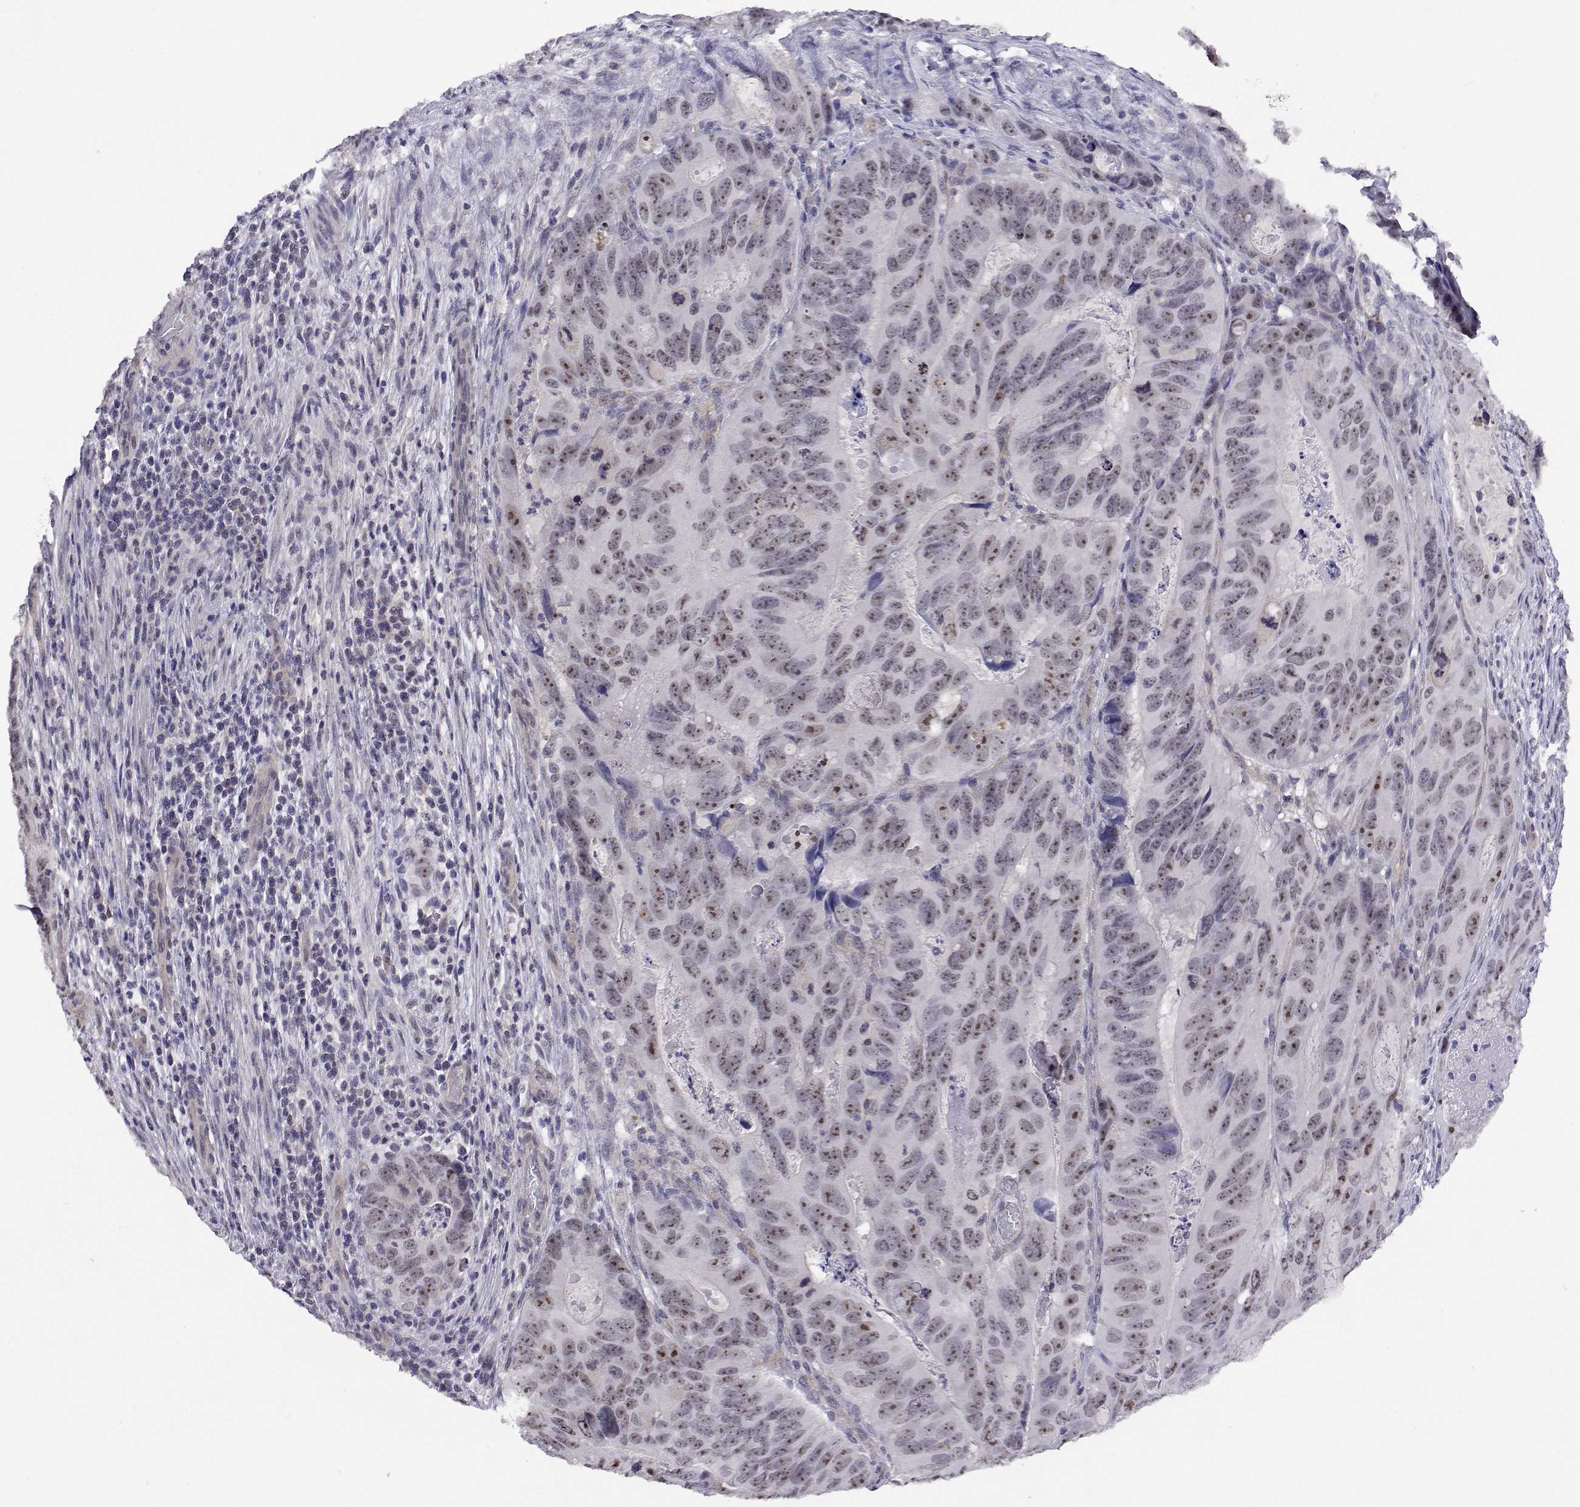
{"staining": {"intensity": "moderate", "quantity": "25%-75%", "location": "nuclear"}, "tissue": "colorectal cancer", "cell_type": "Tumor cells", "image_type": "cancer", "snomed": [{"axis": "morphology", "description": "Adenocarcinoma, NOS"}, {"axis": "topography", "description": "Colon"}], "caption": "The histopathology image exhibits a brown stain indicating the presence of a protein in the nuclear of tumor cells in colorectal adenocarcinoma. The protein of interest is stained brown, and the nuclei are stained in blue (DAB IHC with brightfield microscopy, high magnification).", "gene": "NHP2", "patient": {"sex": "male", "age": 79}}